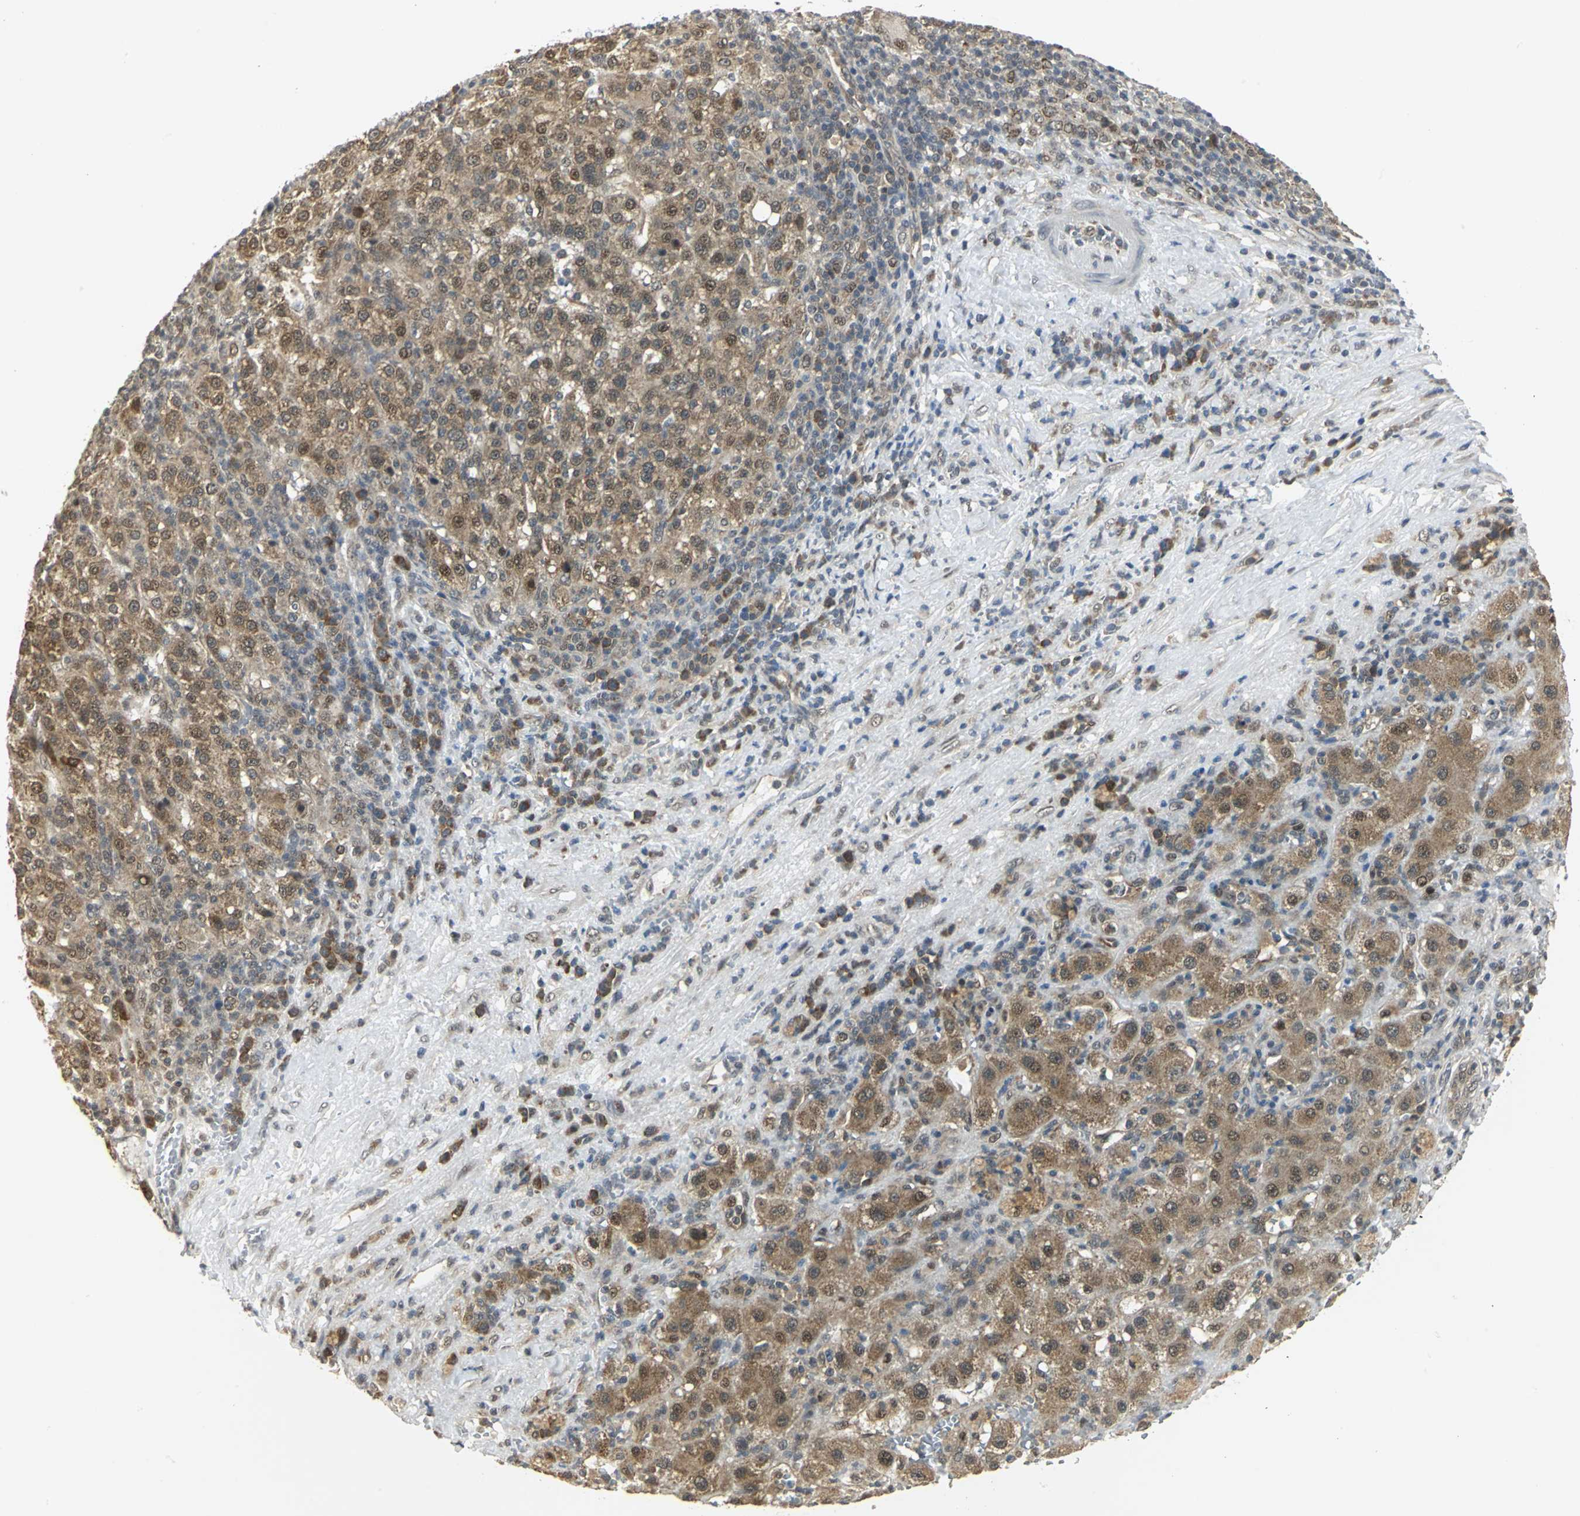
{"staining": {"intensity": "moderate", "quantity": ">75%", "location": "cytoplasmic/membranous,nuclear"}, "tissue": "liver cancer", "cell_type": "Tumor cells", "image_type": "cancer", "snomed": [{"axis": "morphology", "description": "Carcinoma, Hepatocellular, NOS"}, {"axis": "topography", "description": "Liver"}], "caption": "Brown immunohistochemical staining in liver cancer (hepatocellular carcinoma) exhibits moderate cytoplasmic/membranous and nuclear expression in approximately >75% of tumor cells. (IHC, brightfield microscopy, high magnification).", "gene": "PSMC4", "patient": {"sex": "female", "age": 58}}